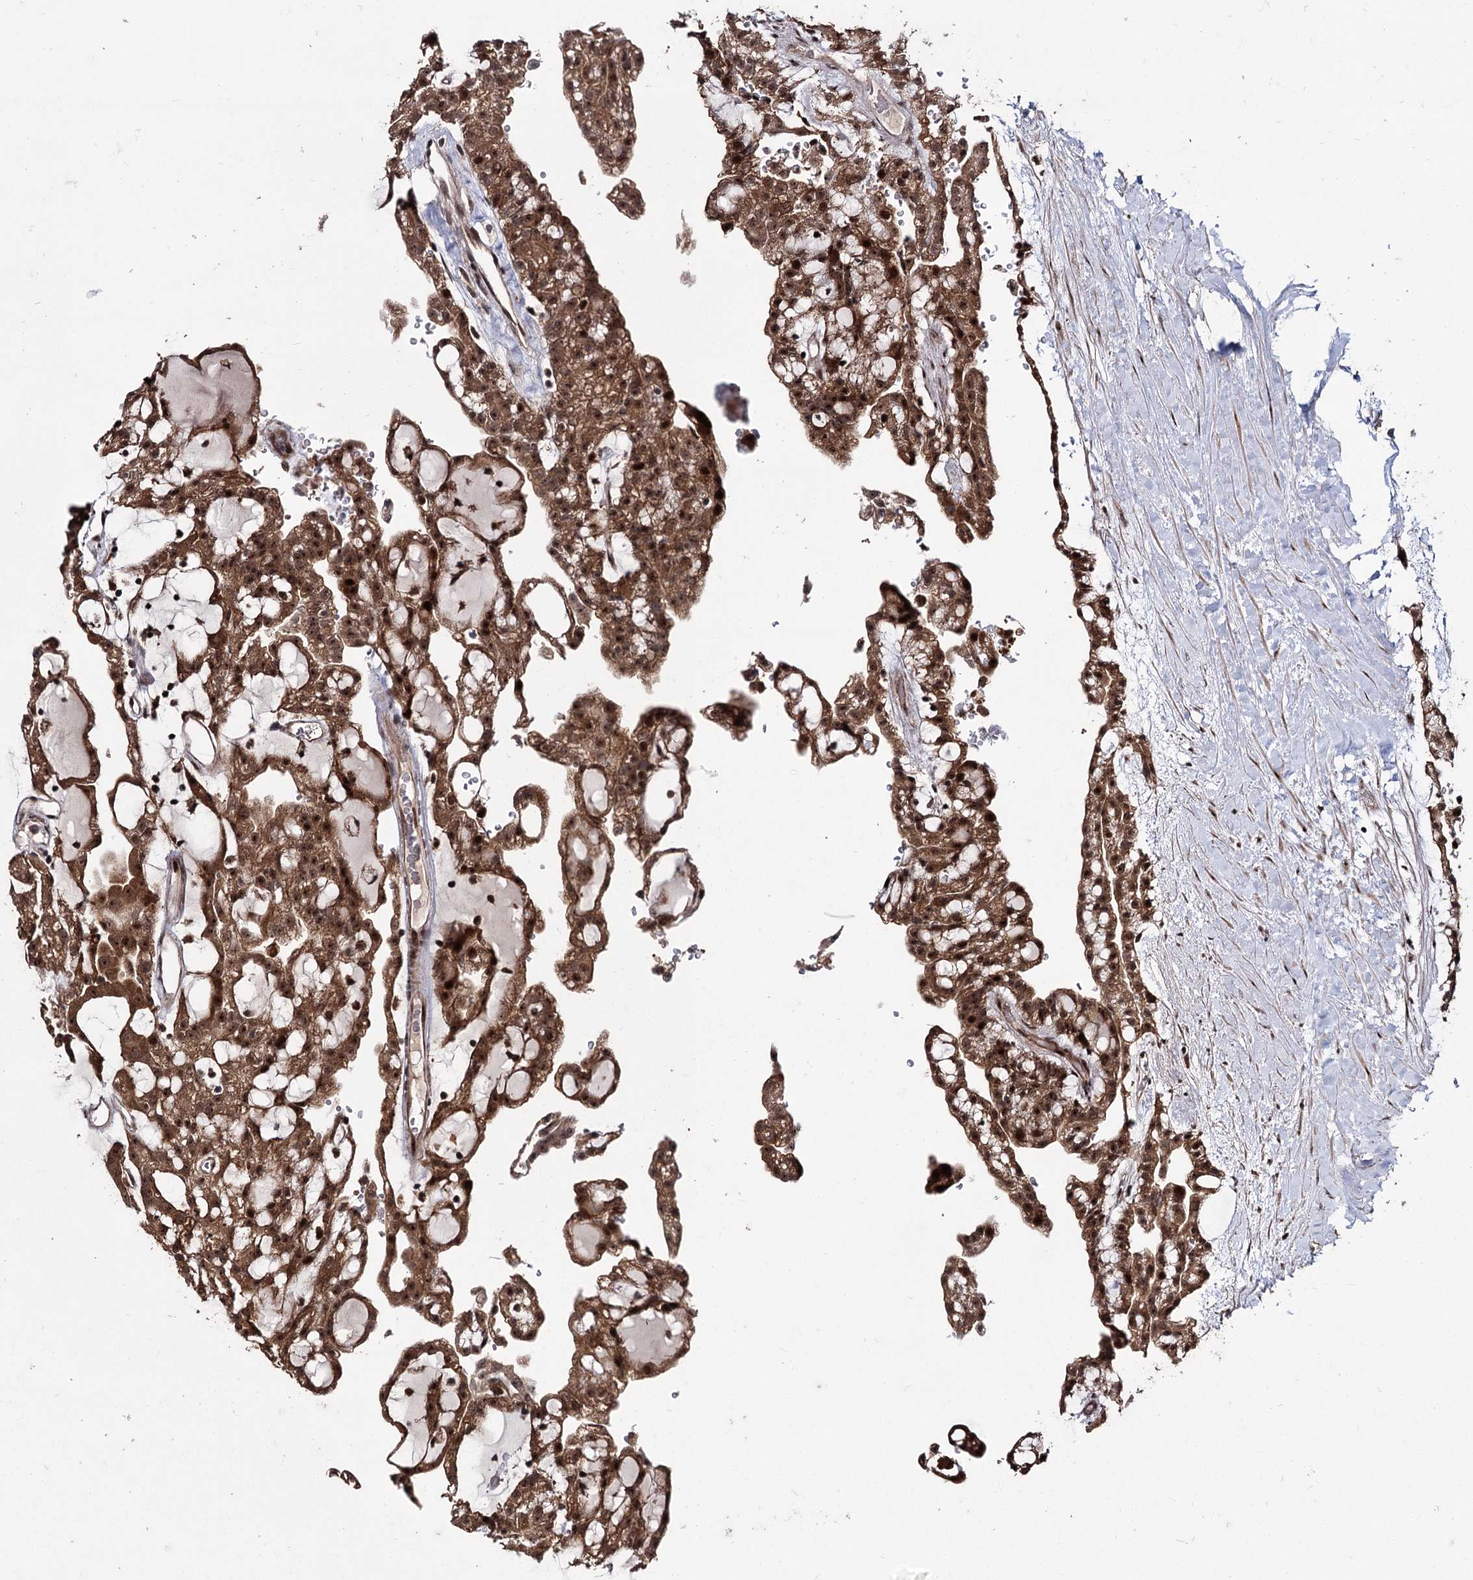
{"staining": {"intensity": "strong", "quantity": ">75%", "location": "cytoplasmic/membranous,nuclear"}, "tissue": "renal cancer", "cell_type": "Tumor cells", "image_type": "cancer", "snomed": [{"axis": "morphology", "description": "Adenocarcinoma, NOS"}, {"axis": "topography", "description": "Kidney"}], "caption": "A brown stain labels strong cytoplasmic/membranous and nuclear staining of a protein in human adenocarcinoma (renal) tumor cells.", "gene": "MKNK2", "patient": {"sex": "male", "age": 63}}